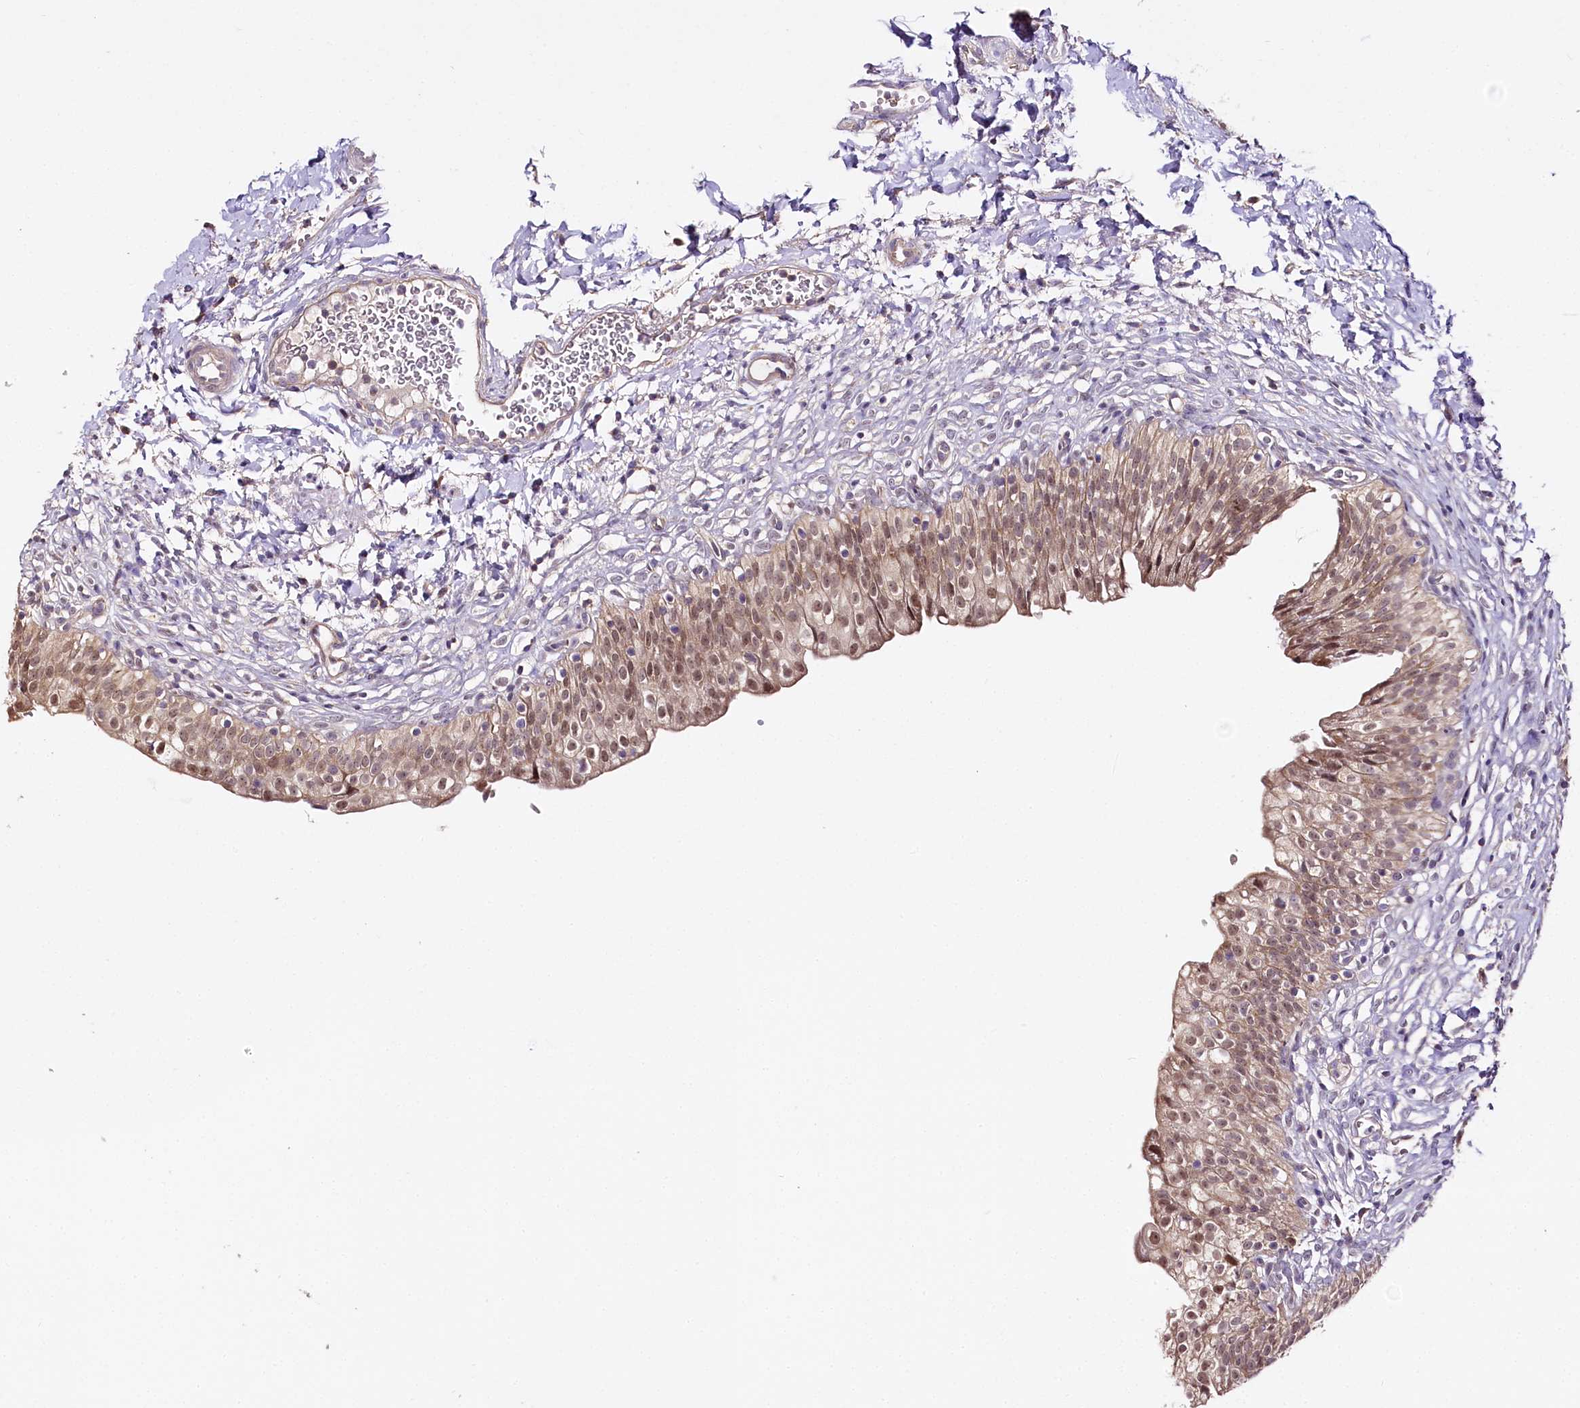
{"staining": {"intensity": "moderate", "quantity": "25%-75%", "location": "cytoplasmic/membranous,nuclear"}, "tissue": "urinary bladder", "cell_type": "Urothelial cells", "image_type": "normal", "snomed": [{"axis": "morphology", "description": "Normal tissue, NOS"}, {"axis": "topography", "description": "Urinary bladder"}], "caption": "About 25%-75% of urothelial cells in normal human urinary bladder demonstrate moderate cytoplasmic/membranous,nuclear protein positivity as visualized by brown immunohistochemical staining.", "gene": "ZNF226", "patient": {"sex": "male", "age": 55}}